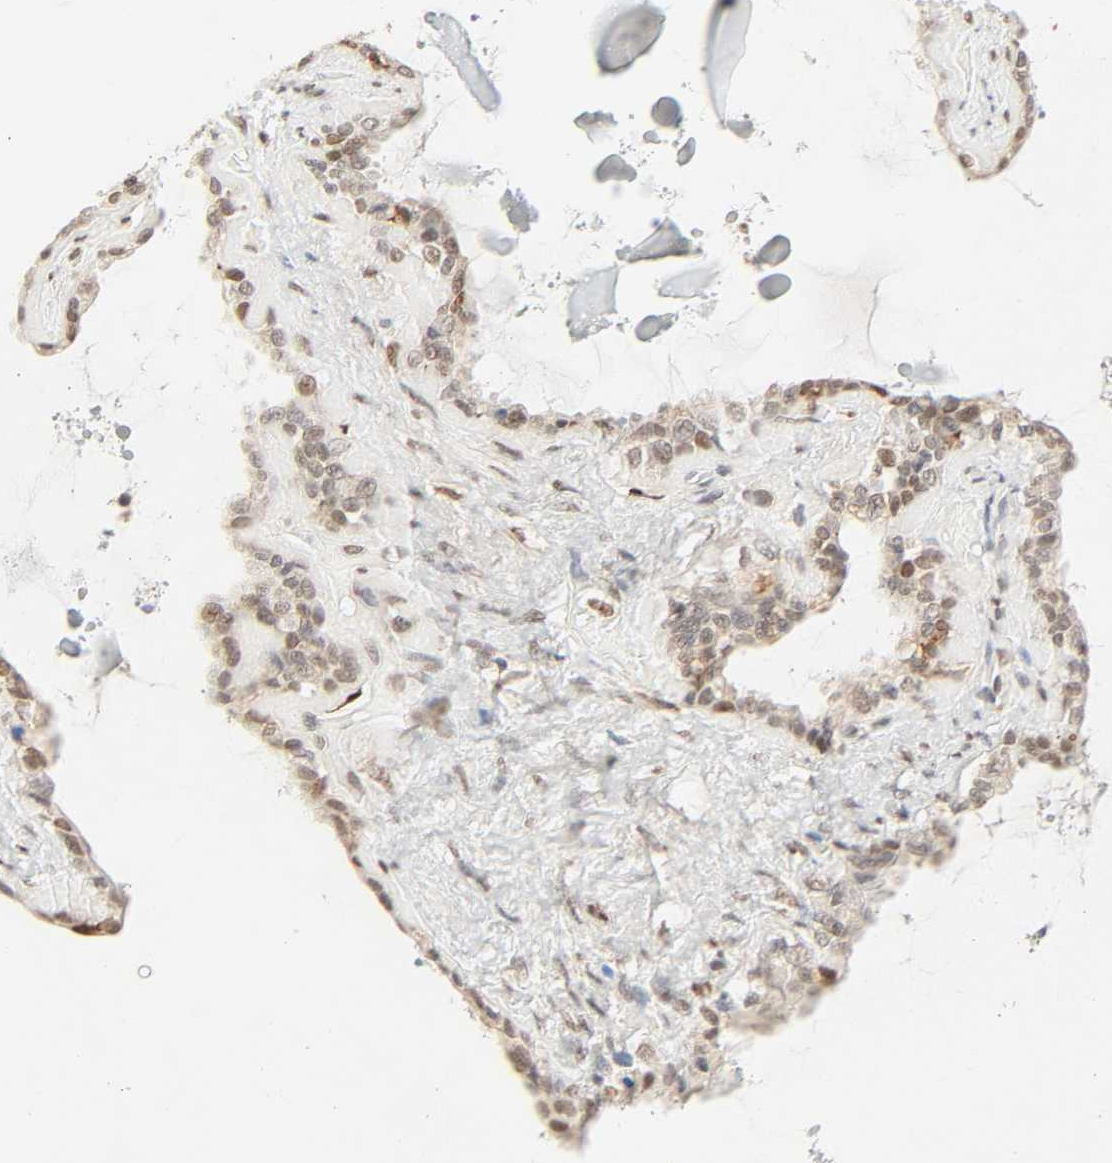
{"staining": {"intensity": "weak", "quantity": "25%-75%", "location": "cytoplasmic/membranous,nuclear"}, "tissue": "seminal vesicle", "cell_type": "Glandular cells", "image_type": "normal", "snomed": [{"axis": "morphology", "description": "Normal tissue, NOS"}, {"axis": "morphology", "description": "Inflammation, NOS"}, {"axis": "topography", "description": "Urinary bladder"}, {"axis": "topography", "description": "Prostate"}, {"axis": "topography", "description": "Seminal veicle"}], "caption": "Glandular cells exhibit low levels of weak cytoplasmic/membranous,nuclear staining in approximately 25%-75% of cells in benign seminal vesicle.", "gene": "DAZAP1", "patient": {"sex": "male", "age": 82}}